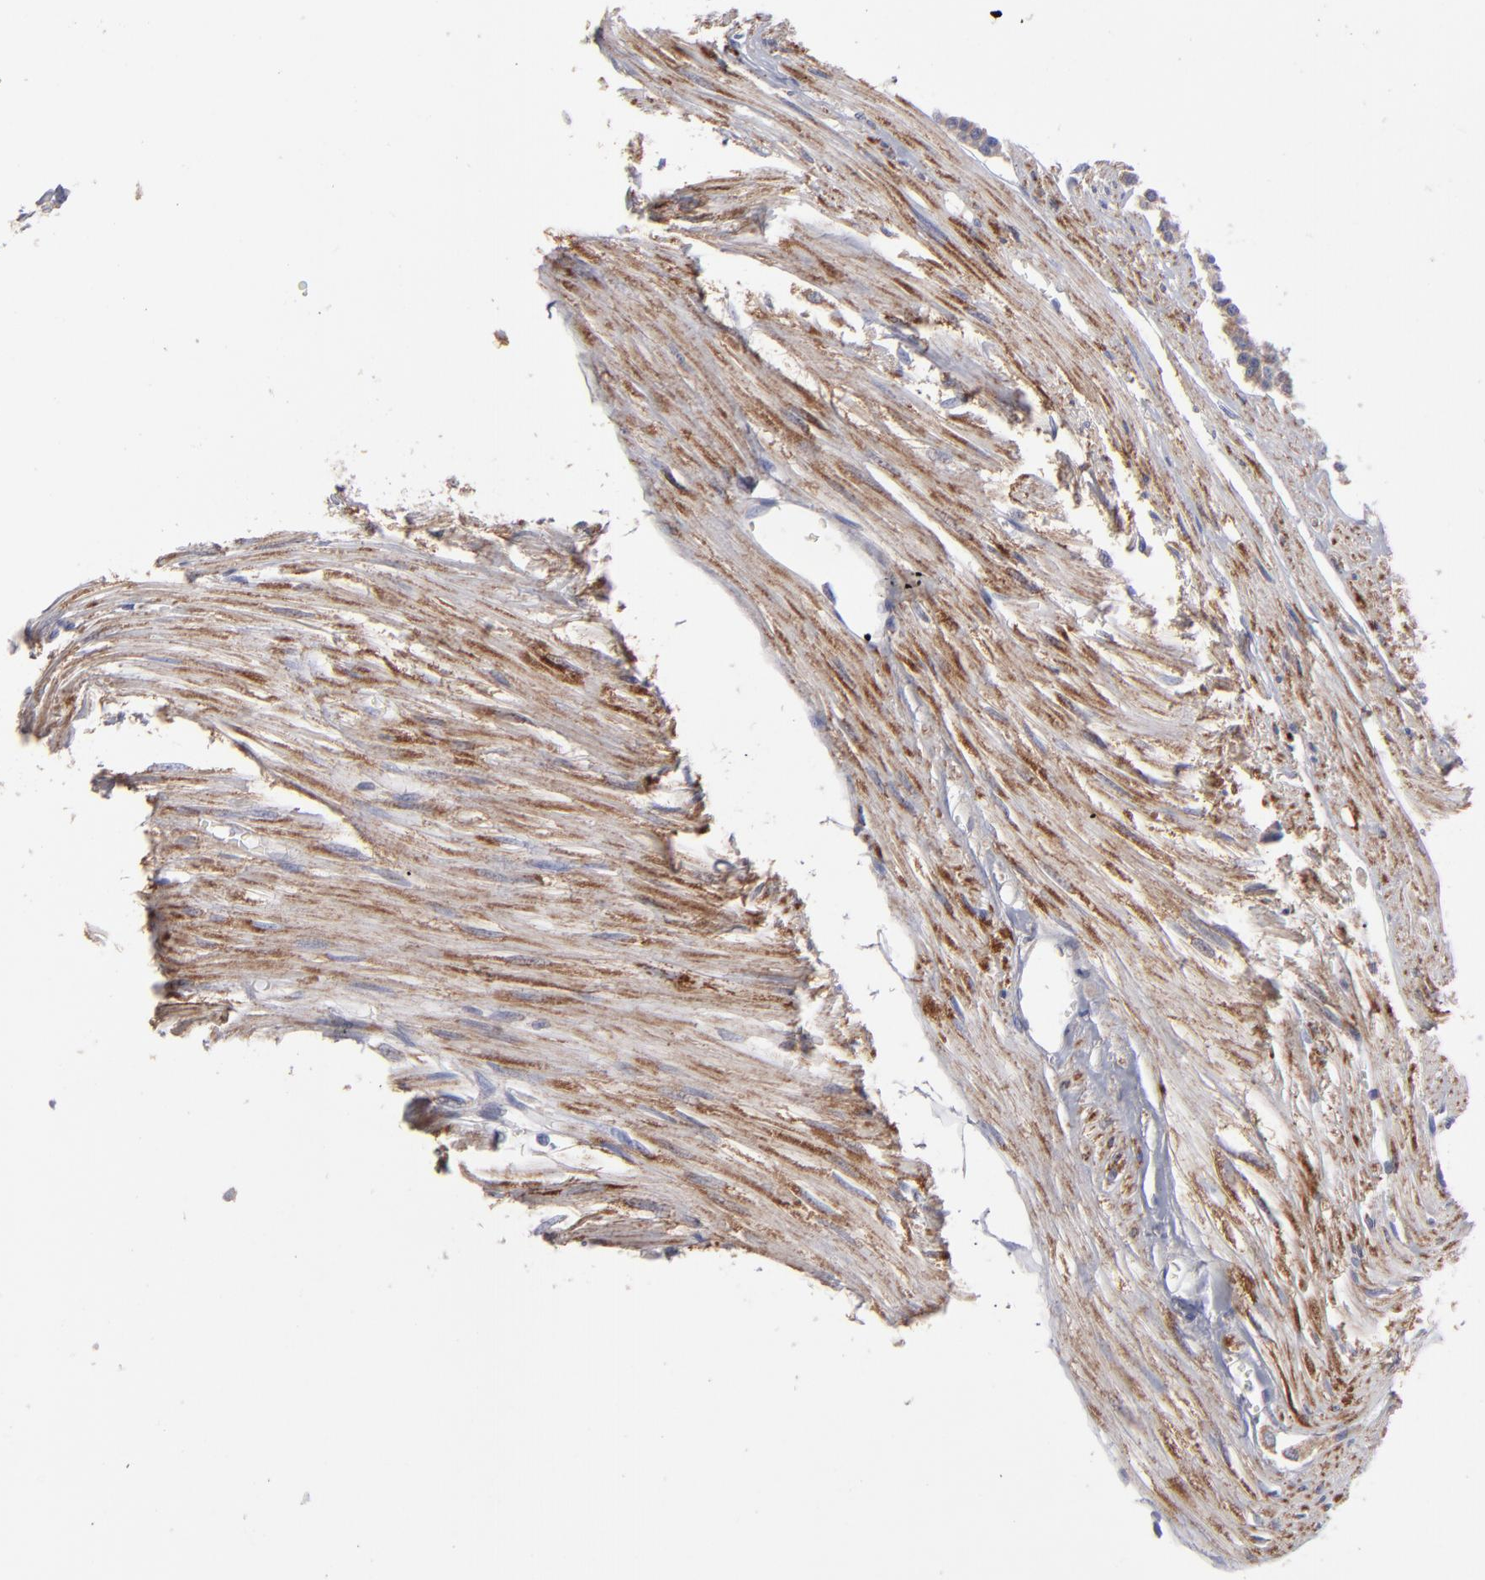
{"staining": {"intensity": "moderate", "quantity": ">75%", "location": "cytoplasmic/membranous"}, "tissue": "carcinoid", "cell_type": "Tumor cells", "image_type": "cancer", "snomed": [{"axis": "morphology", "description": "Carcinoid, malignant, NOS"}, {"axis": "topography", "description": "Small intestine"}], "caption": "Tumor cells show medium levels of moderate cytoplasmic/membranous staining in approximately >75% of cells in carcinoid (malignant). (Brightfield microscopy of DAB IHC at high magnification).", "gene": "HCCS", "patient": {"sex": "male", "age": 60}}